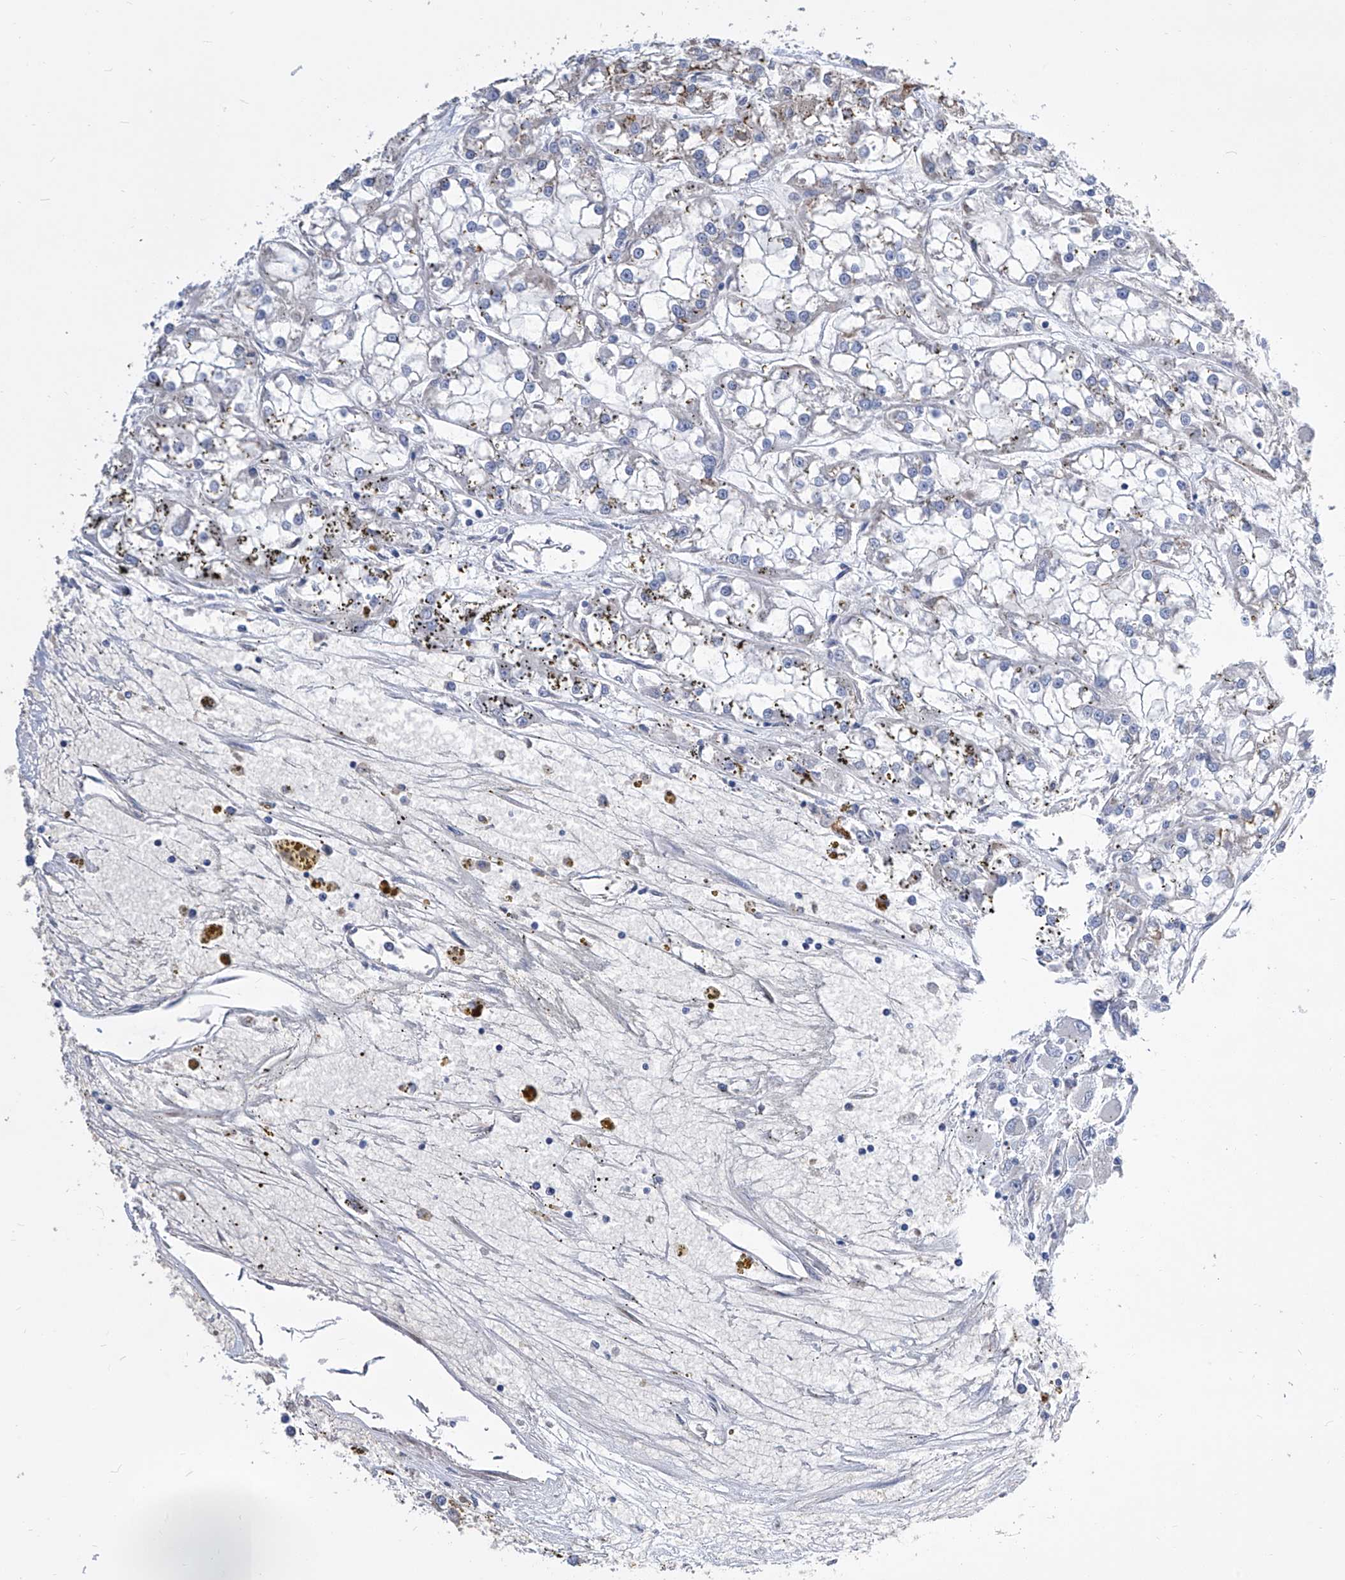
{"staining": {"intensity": "negative", "quantity": "none", "location": "none"}, "tissue": "renal cancer", "cell_type": "Tumor cells", "image_type": "cancer", "snomed": [{"axis": "morphology", "description": "Adenocarcinoma, NOS"}, {"axis": "topography", "description": "Kidney"}], "caption": "An IHC histopathology image of renal cancer is shown. There is no staining in tumor cells of renal cancer.", "gene": "TJAP1", "patient": {"sex": "female", "age": 52}}